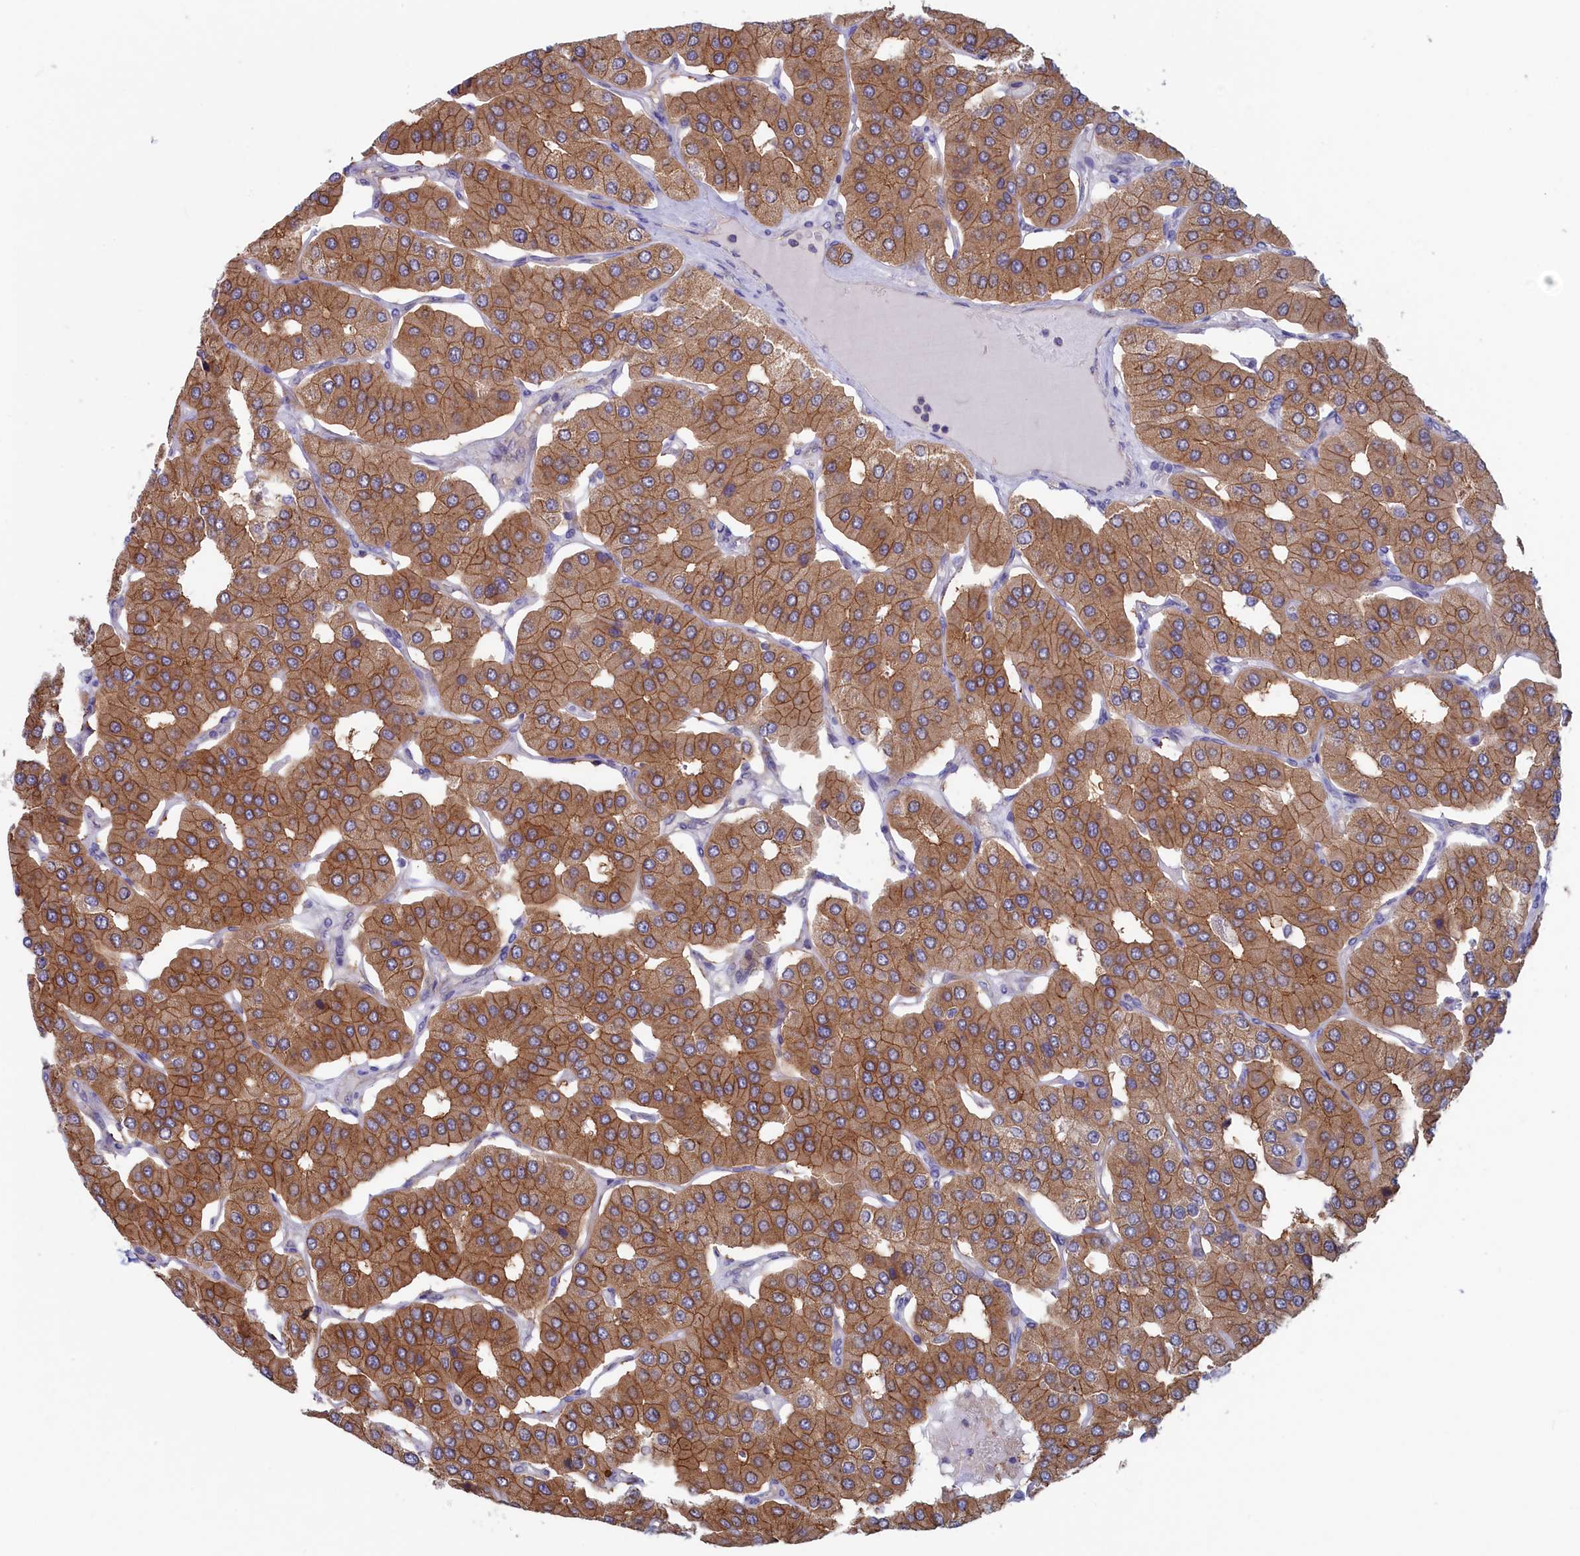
{"staining": {"intensity": "moderate", "quantity": ">75%", "location": "cytoplasmic/membranous"}, "tissue": "parathyroid gland", "cell_type": "Glandular cells", "image_type": "normal", "snomed": [{"axis": "morphology", "description": "Normal tissue, NOS"}, {"axis": "morphology", "description": "Adenoma, NOS"}, {"axis": "topography", "description": "Parathyroid gland"}], "caption": "The photomicrograph demonstrates staining of normal parathyroid gland, revealing moderate cytoplasmic/membranous protein staining (brown color) within glandular cells. The staining was performed using DAB to visualize the protein expression in brown, while the nuclei were stained in blue with hematoxylin (Magnification: 20x).", "gene": "SYNDIG1L", "patient": {"sex": "female", "age": 86}}